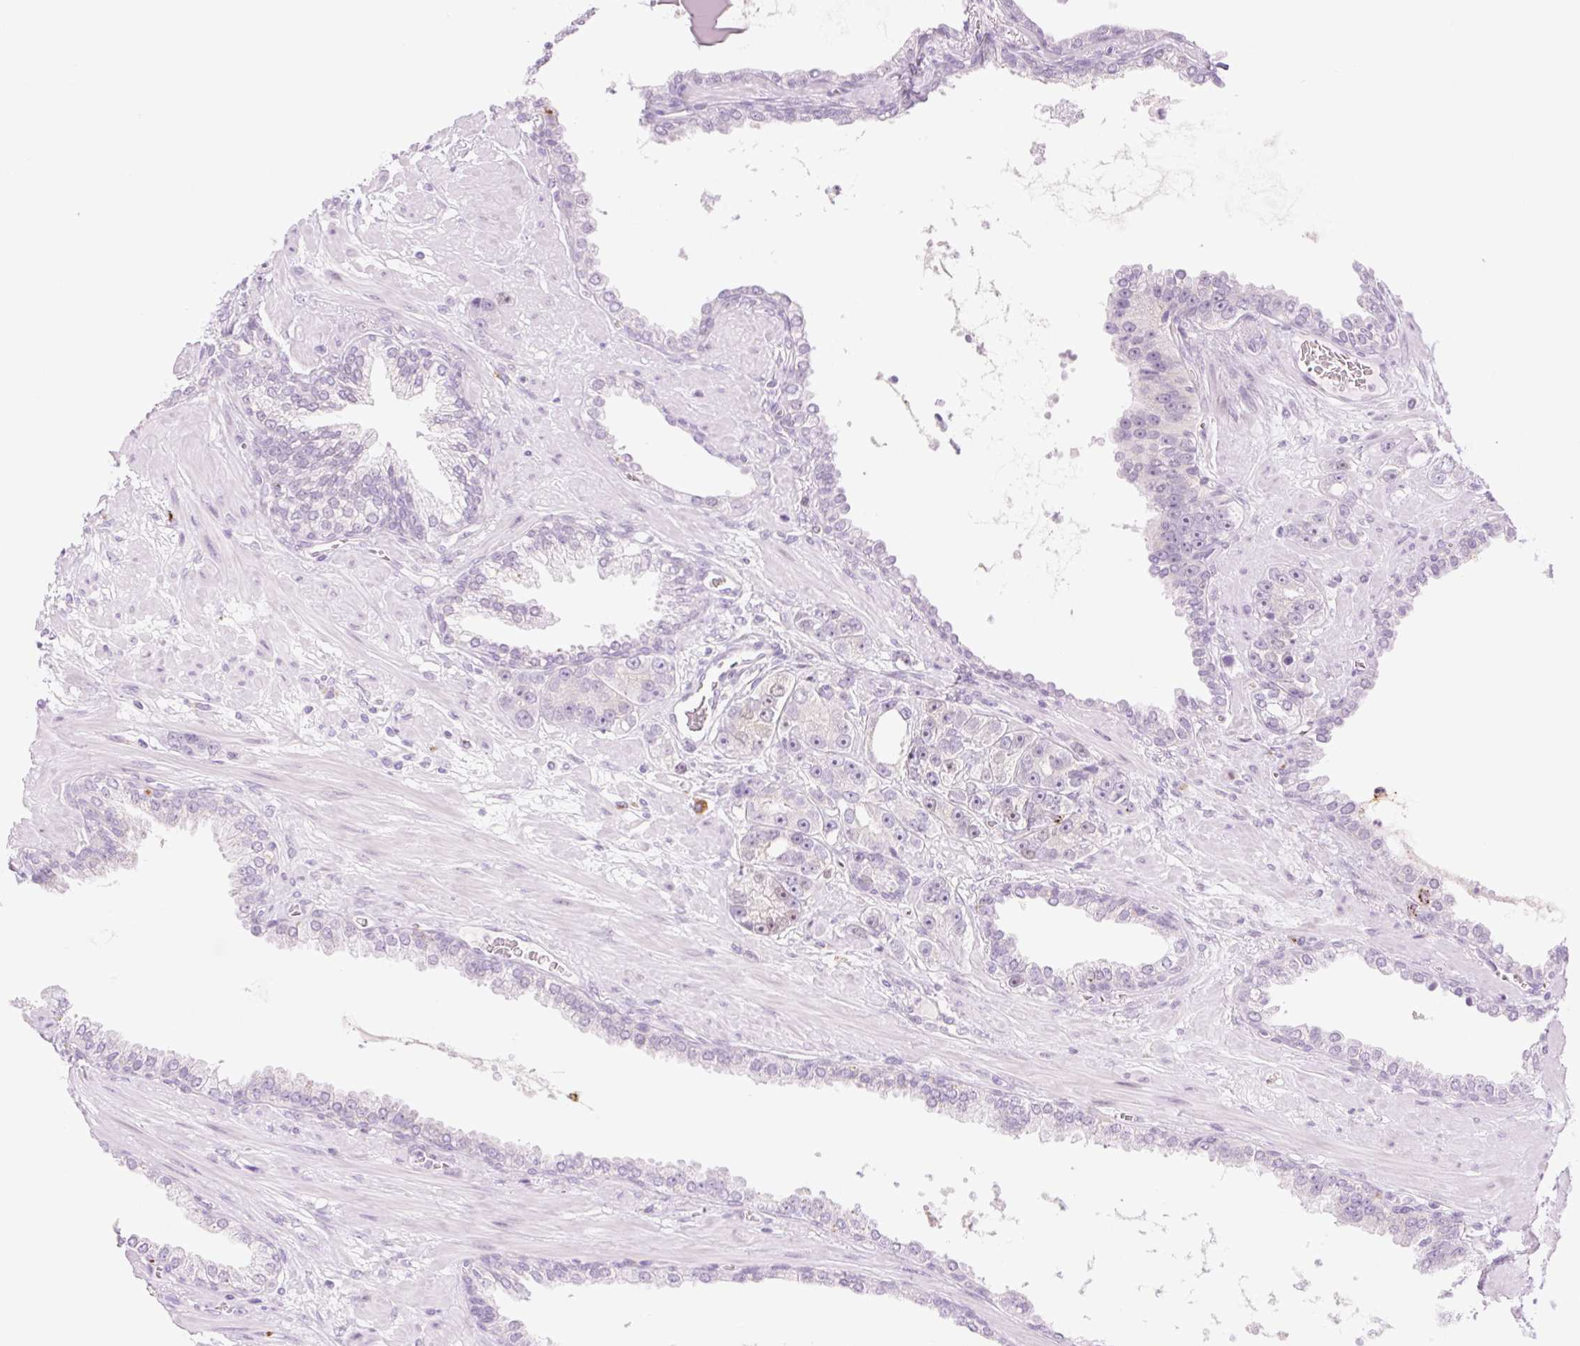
{"staining": {"intensity": "negative", "quantity": "none", "location": "none"}, "tissue": "prostate cancer", "cell_type": "Tumor cells", "image_type": "cancer", "snomed": [{"axis": "morphology", "description": "Adenocarcinoma, High grade"}, {"axis": "topography", "description": "Prostate"}], "caption": "An image of prostate adenocarcinoma (high-grade) stained for a protein displays no brown staining in tumor cells.", "gene": "SPRYD4", "patient": {"sex": "male", "age": 71}}